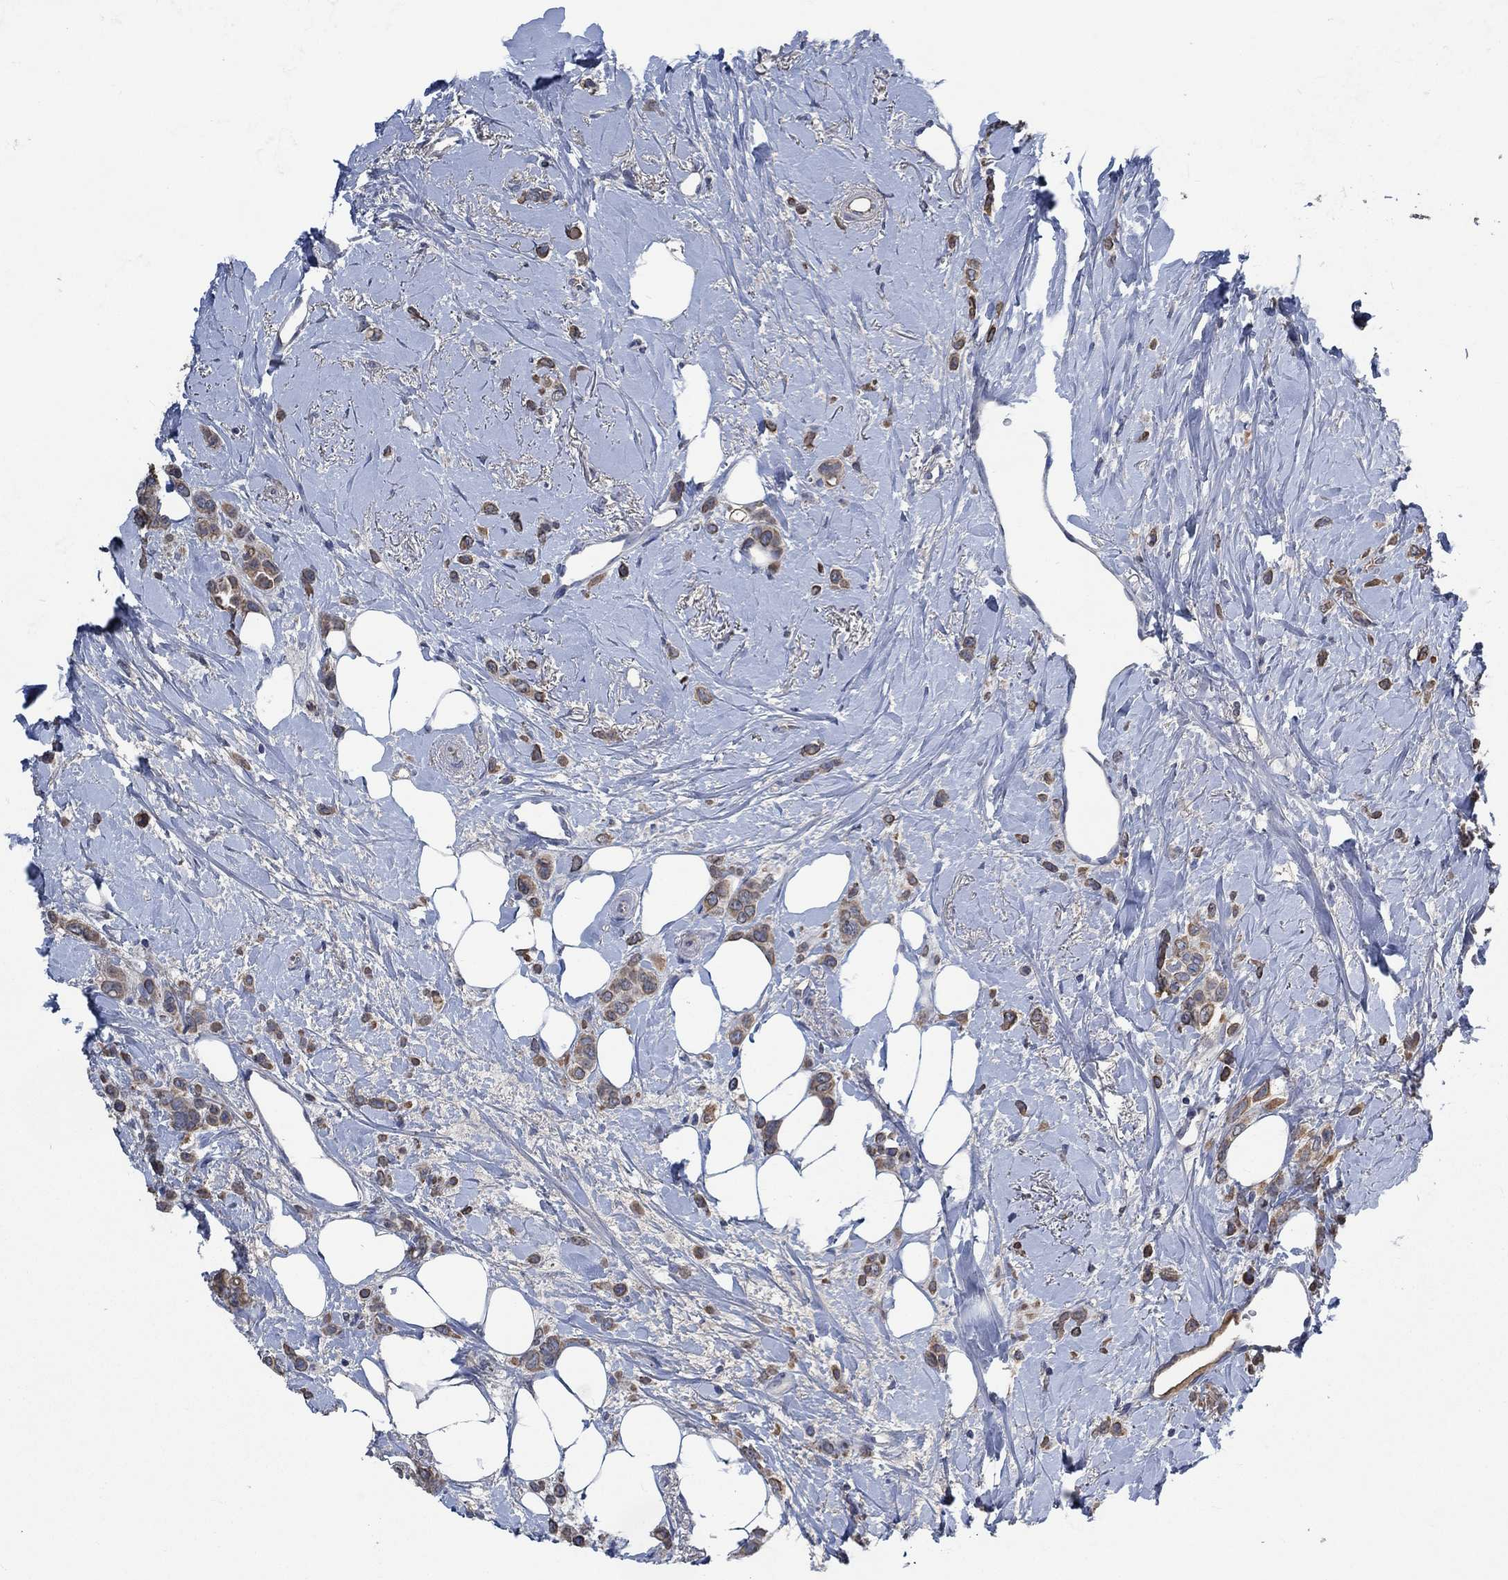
{"staining": {"intensity": "moderate", "quantity": ">75%", "location": "cytoplasmic/membranous"}, "tissue": "breast cancer", "cell_type": "Tumor cells", "image_type": "cancer", "snomed": [{"axis": "morphology", "description": "Lobular carcinoma"}, {"axis": "topography", "description": "Breast"}], "caption": "This image reveals IHC staining of breast lobular carcinoma, with medium moderate cytoplasmic/membranous positivity in approximately >75% of tumor cells.", "gene": "OBSCN", "patient": {"sex": "female", "age": 66}}